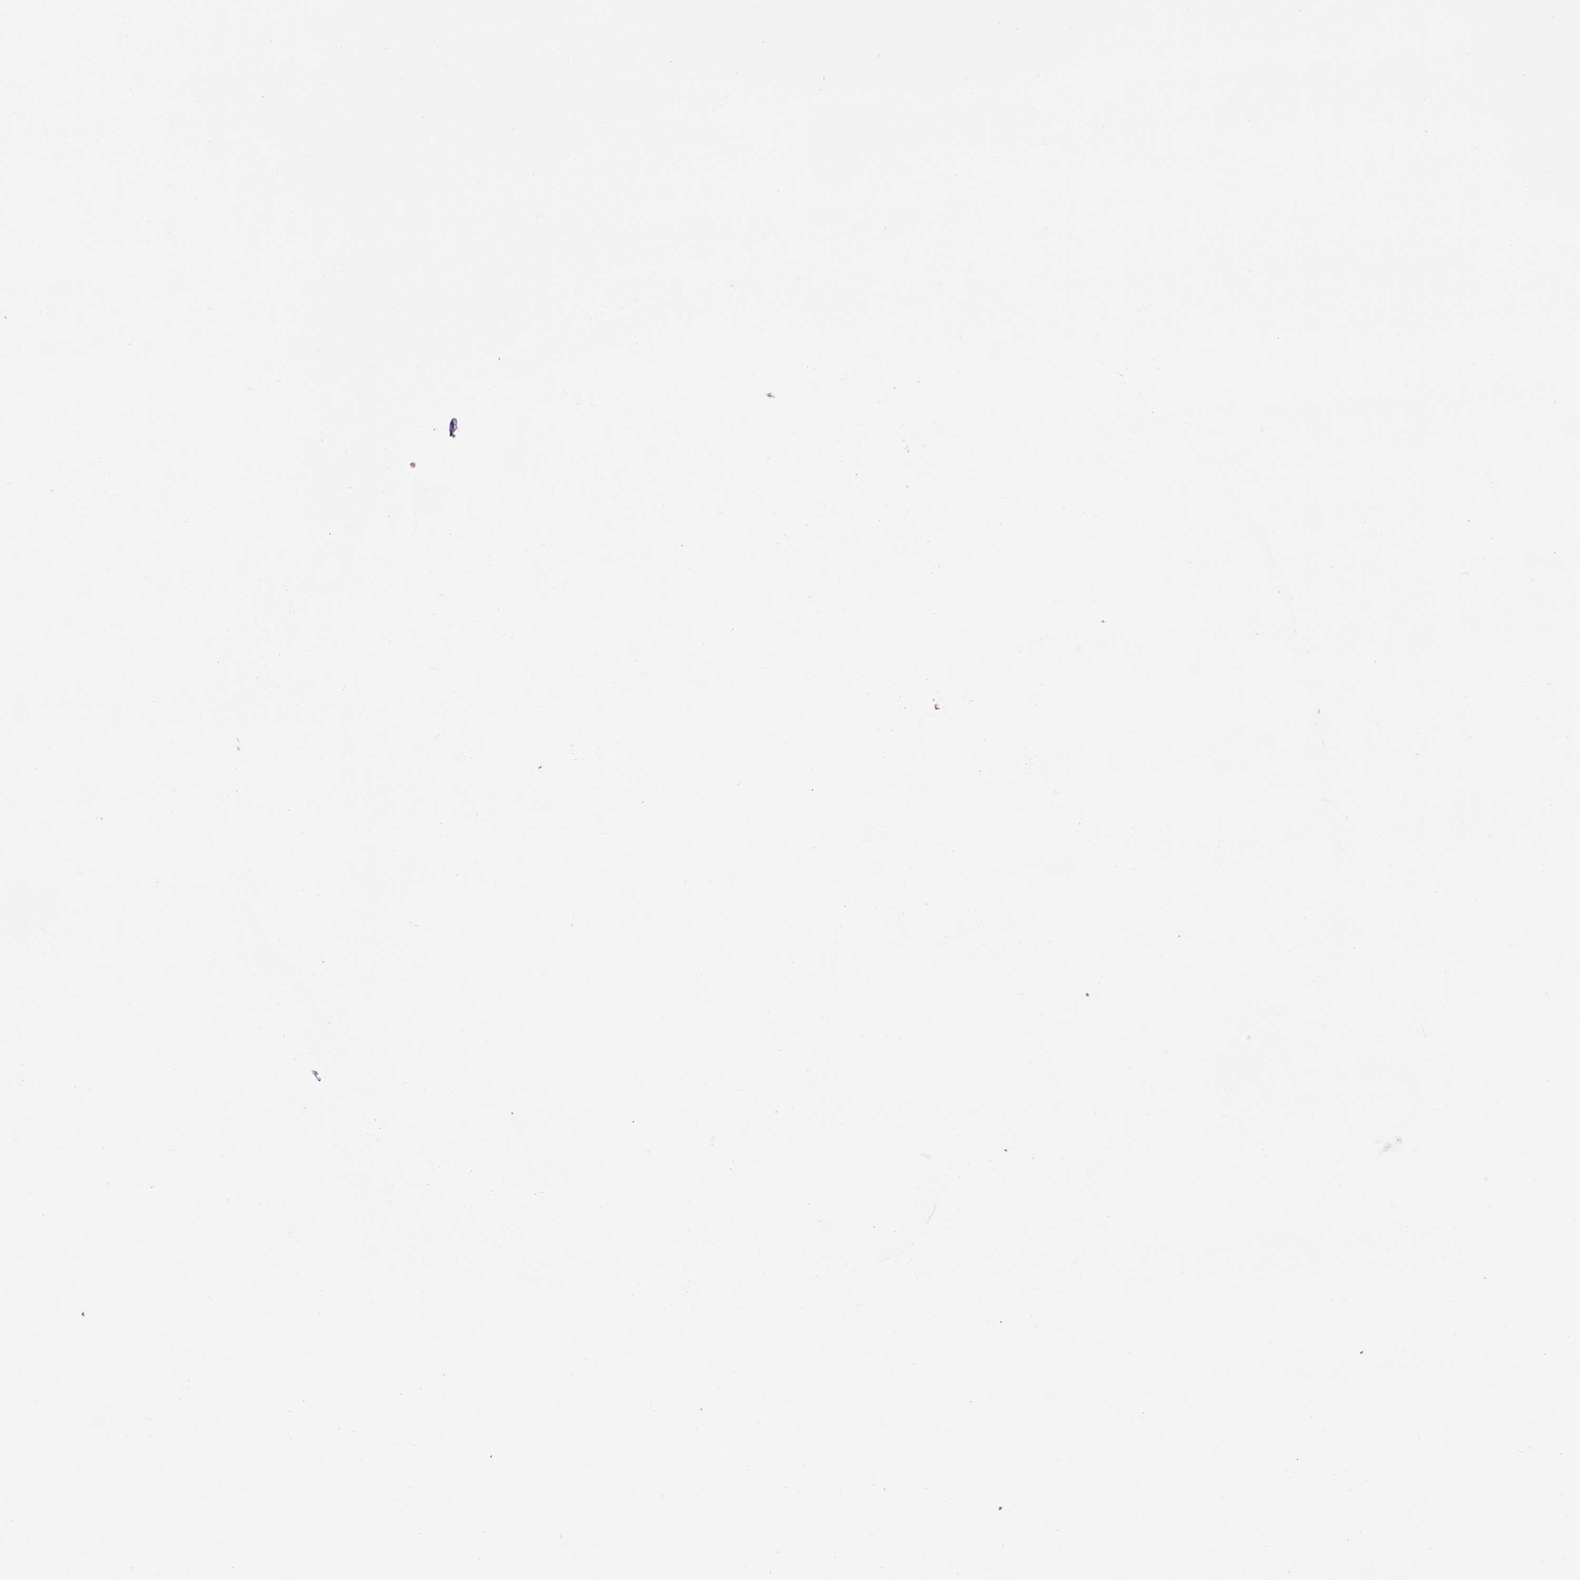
{"staining": {"intensity": "negative", "quantity": "none", "location": "none"}, "tissue": "melanoma", "cell_type": "Tumor cells", "image_type": "cancer", "snomed": [{"axis": "morphology", "description": "Malignant melanoma, NOS"}, {"axis": "topography", "description": "Skin"}], "caption": "A micrograph of malignant melanoma stained for a protein shows no brown staining in tumor cells.", "gene": "NIPA2", "patient": {"sex": "female", "age": 72}}